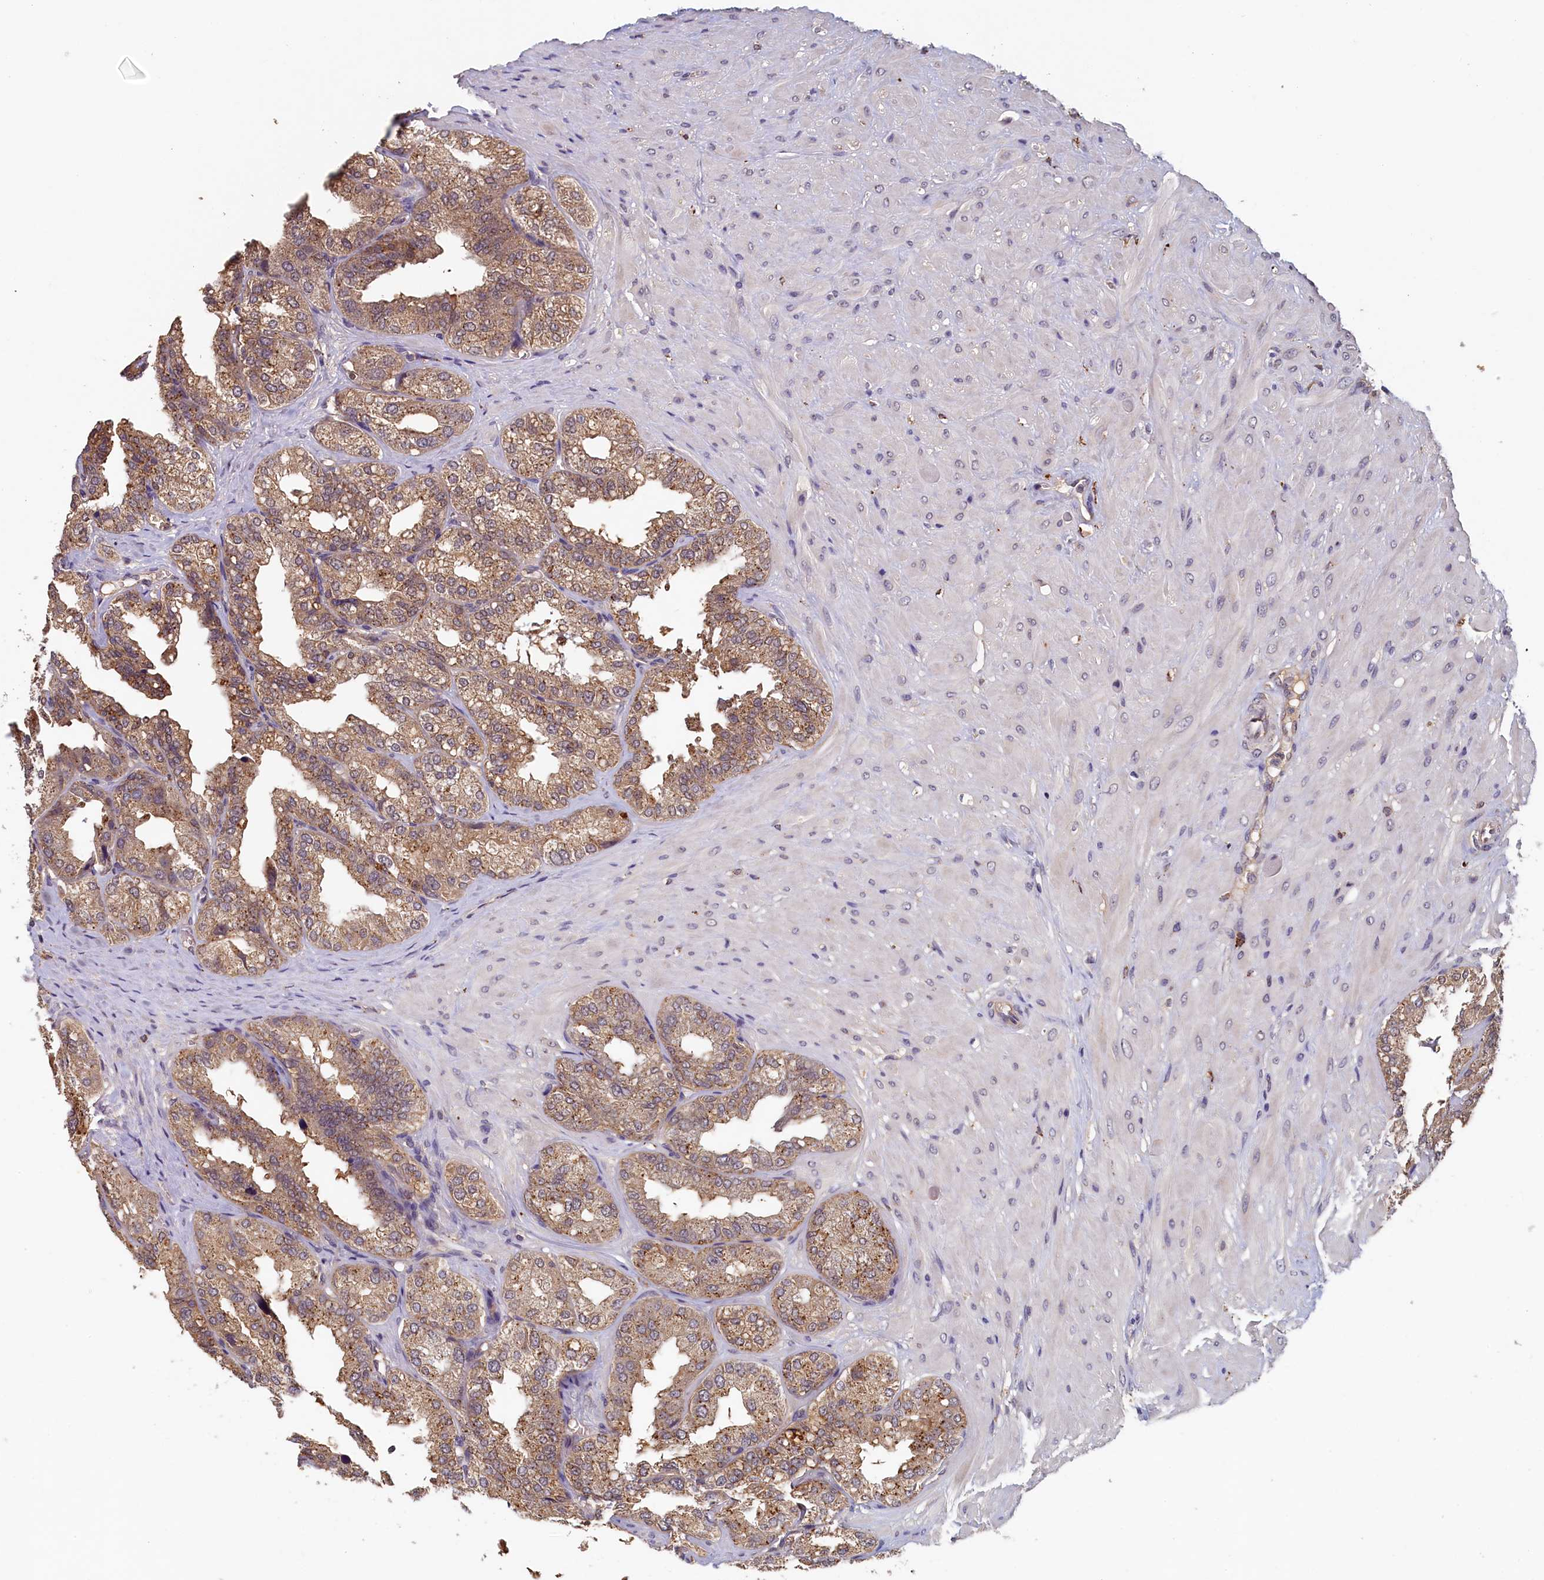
{"staining": {"intensity": "strong", "quantity": ">75%", "location": "cytoplasmic/membranous"}, "tissue": "seminal vesicle", "cell_type": "Glandular cells", "image_type": "normal", "snomed": [{"axis": "morphology", "description": "Normal tissue, NOS"}, {"axis": "topography", "description": "Prostate"}, {"axis": "topography", "description": "Seminal veicle"}], "caption": "Seminal vesicle stained with a protein marker shows strong staining in glandular cells.", "gene": "NUBP2", "patient": {"sex": "male", "age": 51}}